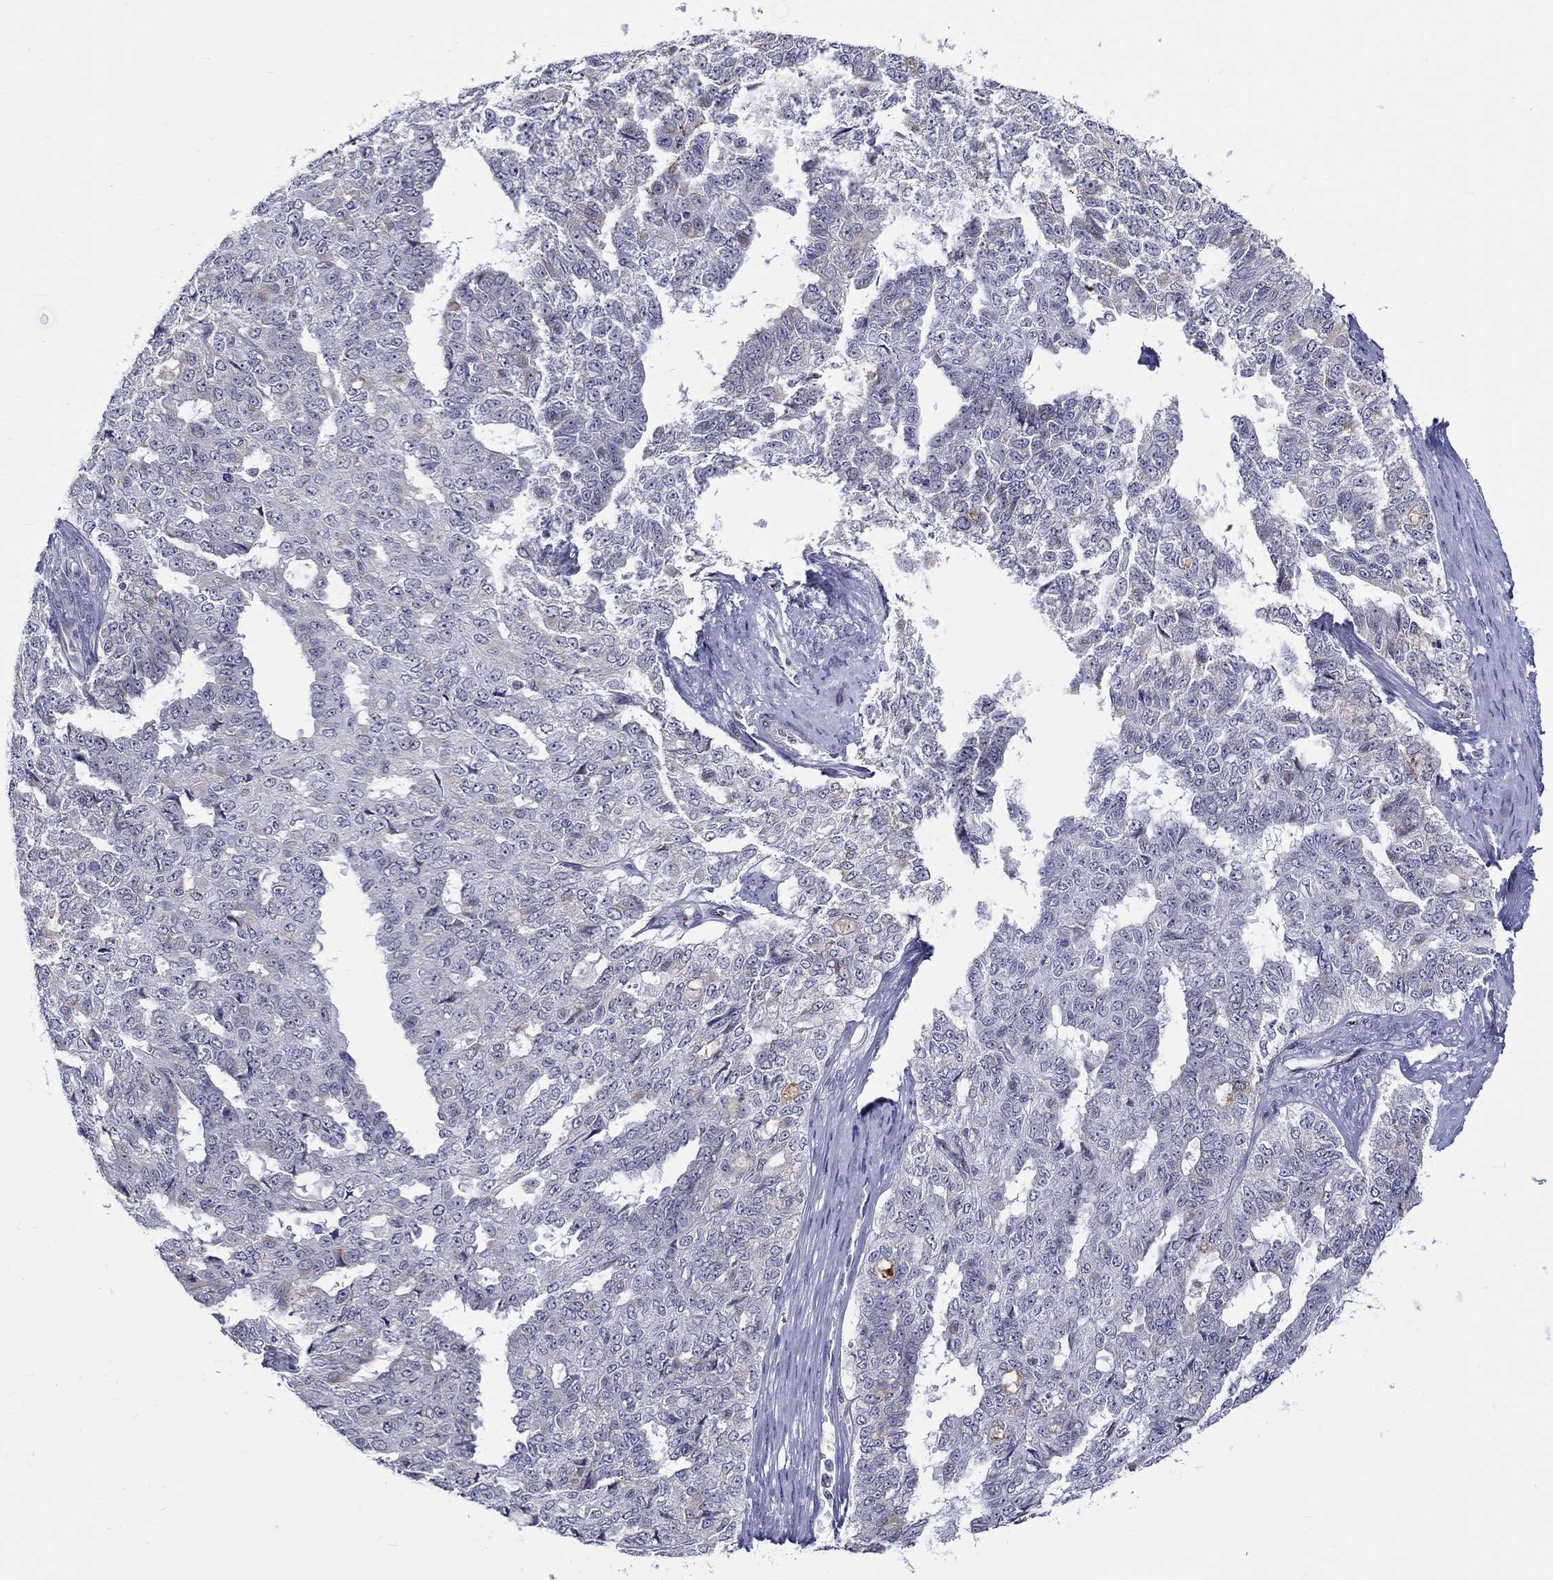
{"staining": {"intensity": "negative", "quantity": "none", "location": "none"}, "tissue": "ovarian cancer", "cell_type": "Tumor cells", "image_type": "cancer", "snomed": [{"axis": "morphology", "description": "Cystadenocarcinoma, serous, NOS"}, {"axis": "topography", "description": "Ovary"}], "caption": "Tumor cells show no significant staining in ovarian serous cystadenocarcinoma. (Stains: DAB (3,3'-diaminobenzidine) immunohistochemistry with hematoxylin counter stain, Microscopy: brightfield microscopy at high magnification).", "gene": "ST6GALNAC1", "patient": {"sex": "female", "age": 71}}